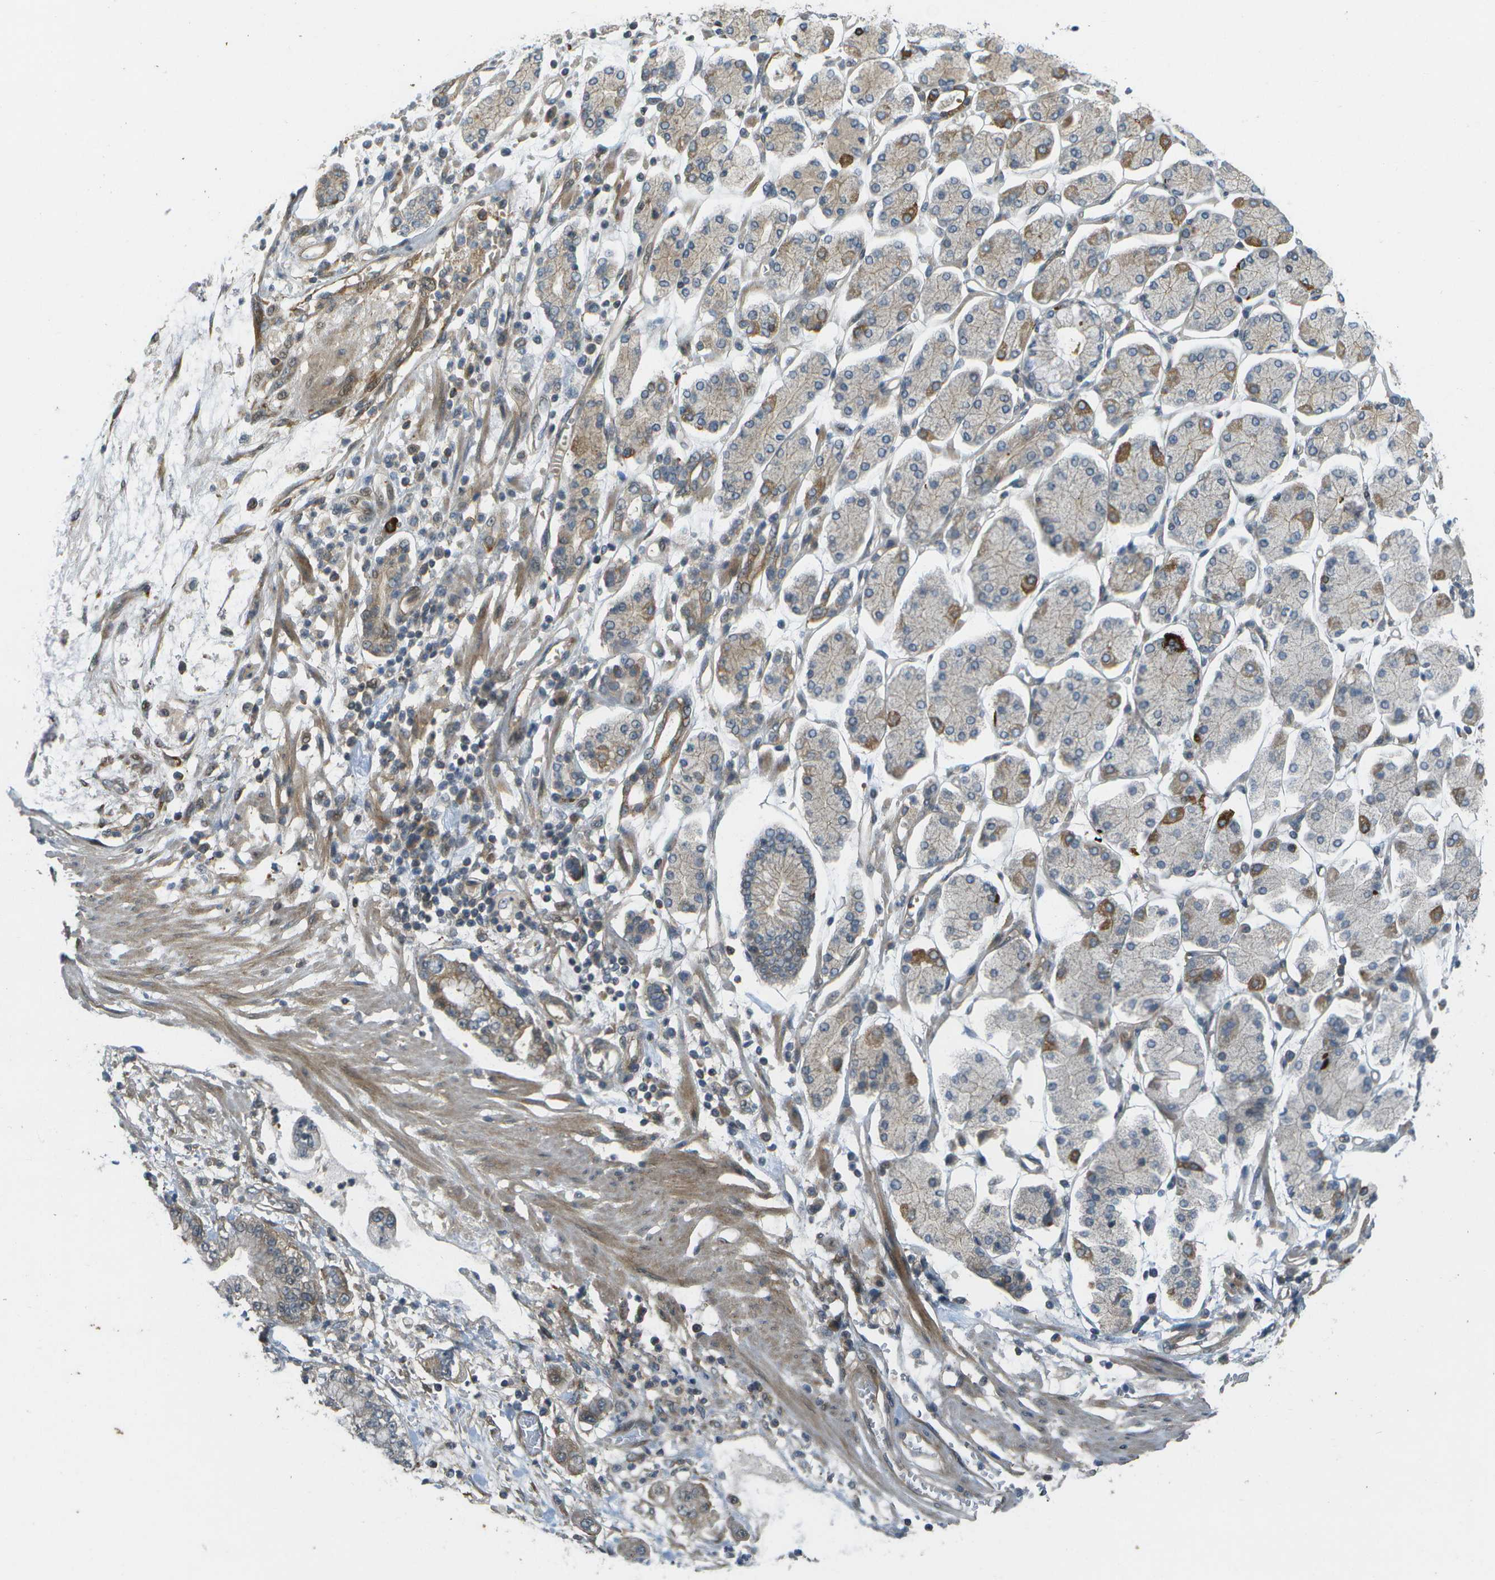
{"staining": {"intensity": "moderate", "quantity": "<25%", "location": "cytoplasmic/membranous"}, "tissue": "stomach cancer", "cell_type": "Tumor cells", "image_type": "cancer", "snomed": [{"axis": "morphology", "description": "Adenocarcinoma, NOS"}, {"axis": "topography", "description": "Stomach"}], "caption": "This is a photomicrograph of immunohistochemistry staining of stomach adenocarcinoma, which shows moderate expression in the cytoplasmic/membranous of tumor cells.", "gene": "WNK2", "patient": {"sex": "male", "age": 76}}